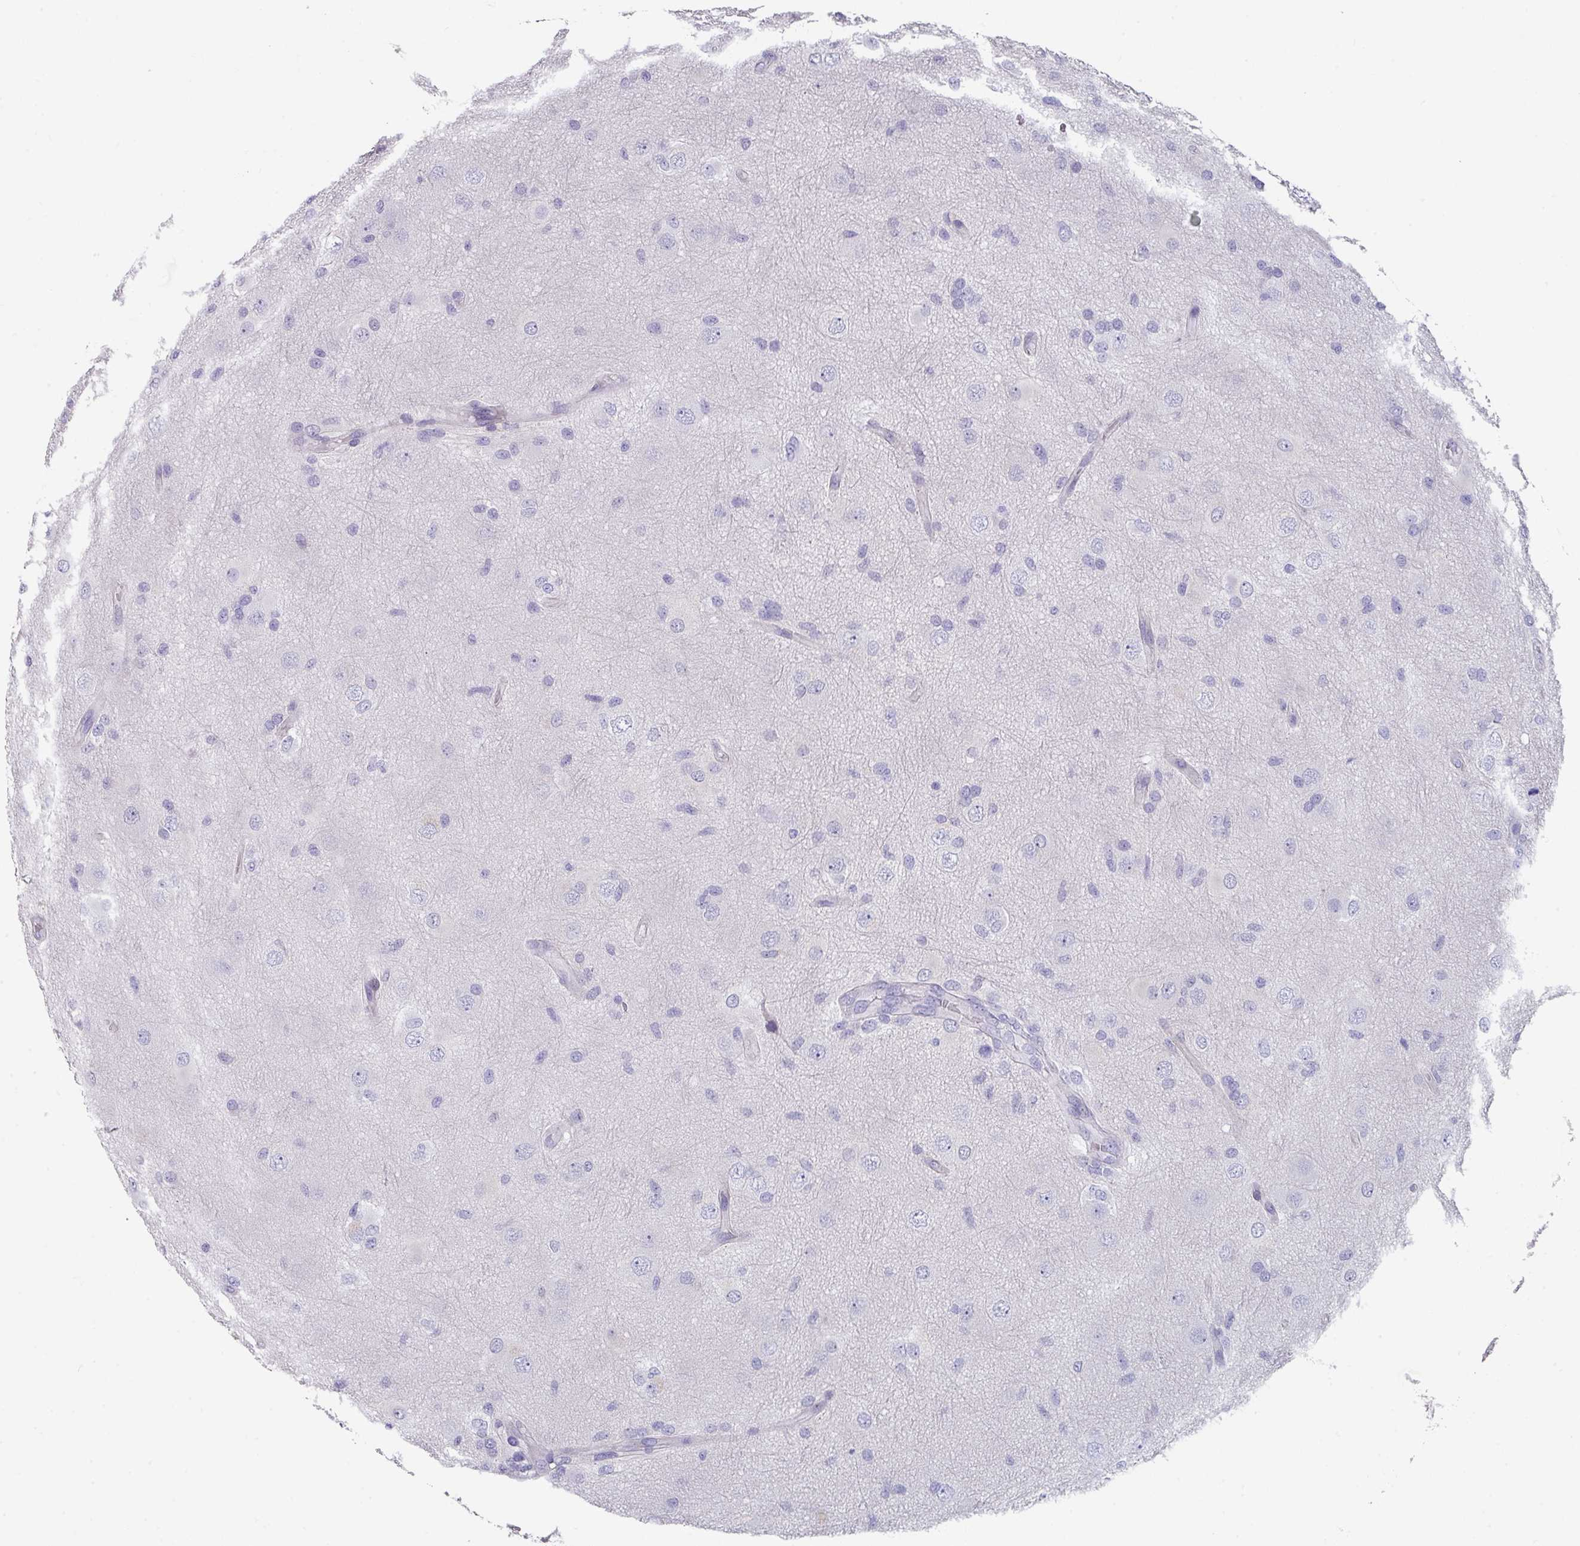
{"staining": {"intensity": "negative", "quantity": "none", "location": "none"}, "tissue": "glioma", "cell_type": "Tumor cells", "image_type": "cancer", "snomed": [{"axis": "morphology", "description": "Glioma, malignant, High grade"}, {"axis": "topography", "description": "Brain"}], "caption": "Immunohistochemistry photomicrograph of human glioma stained for a protein (brown), which reveals no expression in tumor cells.", "gene": "DEFB115", "patient": {"sex": "male", "age": 53}}